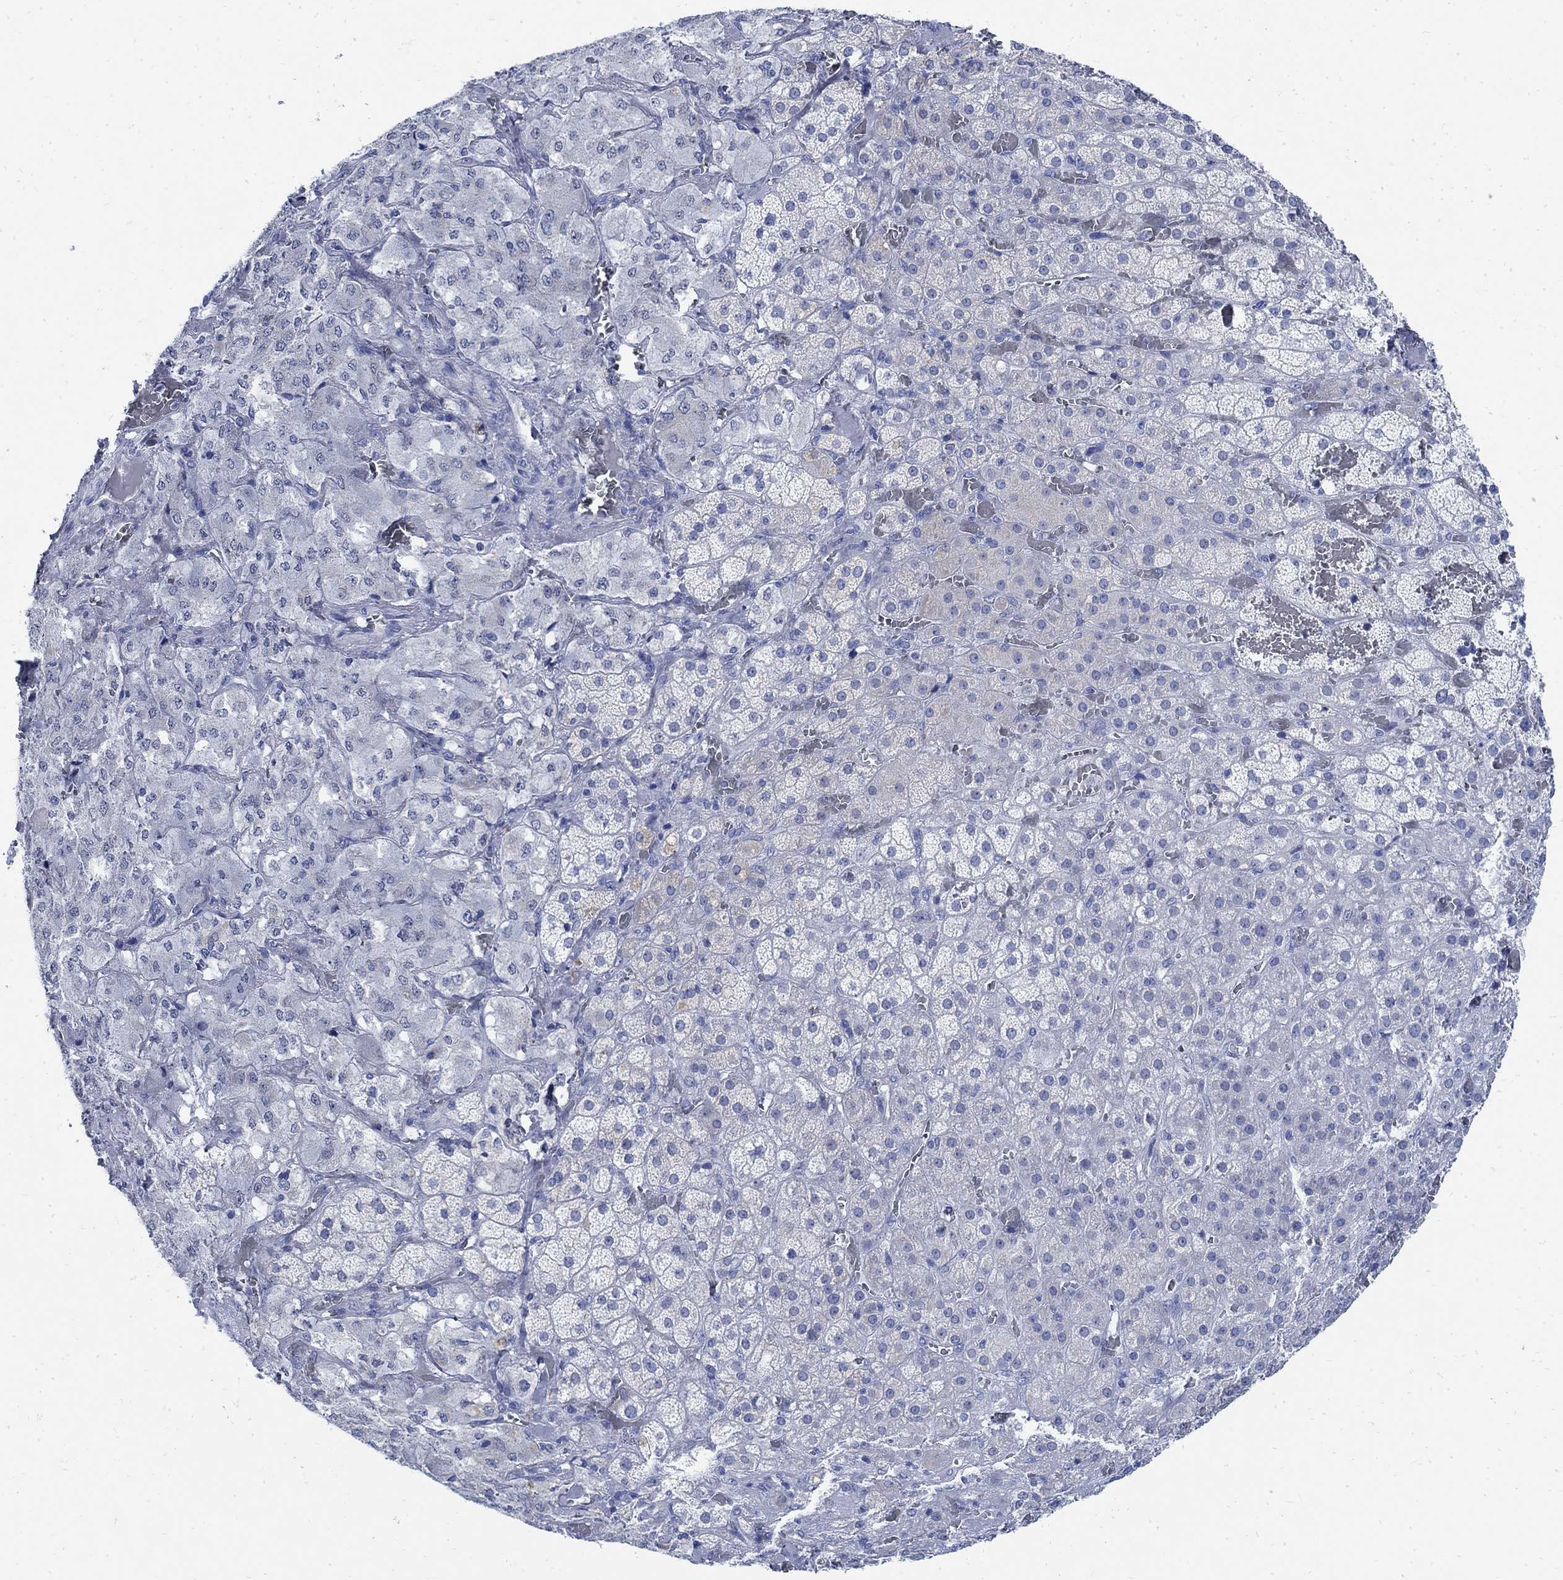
{"staining": {"intensity": "negative", "quantity": "none", "location": "none"}, "tissue": "adrenal gland", "cell_type": "Glandular cells", "image_type": "normal", "snomed": [{"axis": "morphology", "description": "Normal tissue, NOS"}, {"axis": "topography", "description": "Adrenal gland"}], "caption": "Adrenal gland stained for a protein using immunohistochemistry (IHC) shows no expression glandular cells.", "gene": "CAMK2N1", "patient": {"sex": "male", "age": 57}}